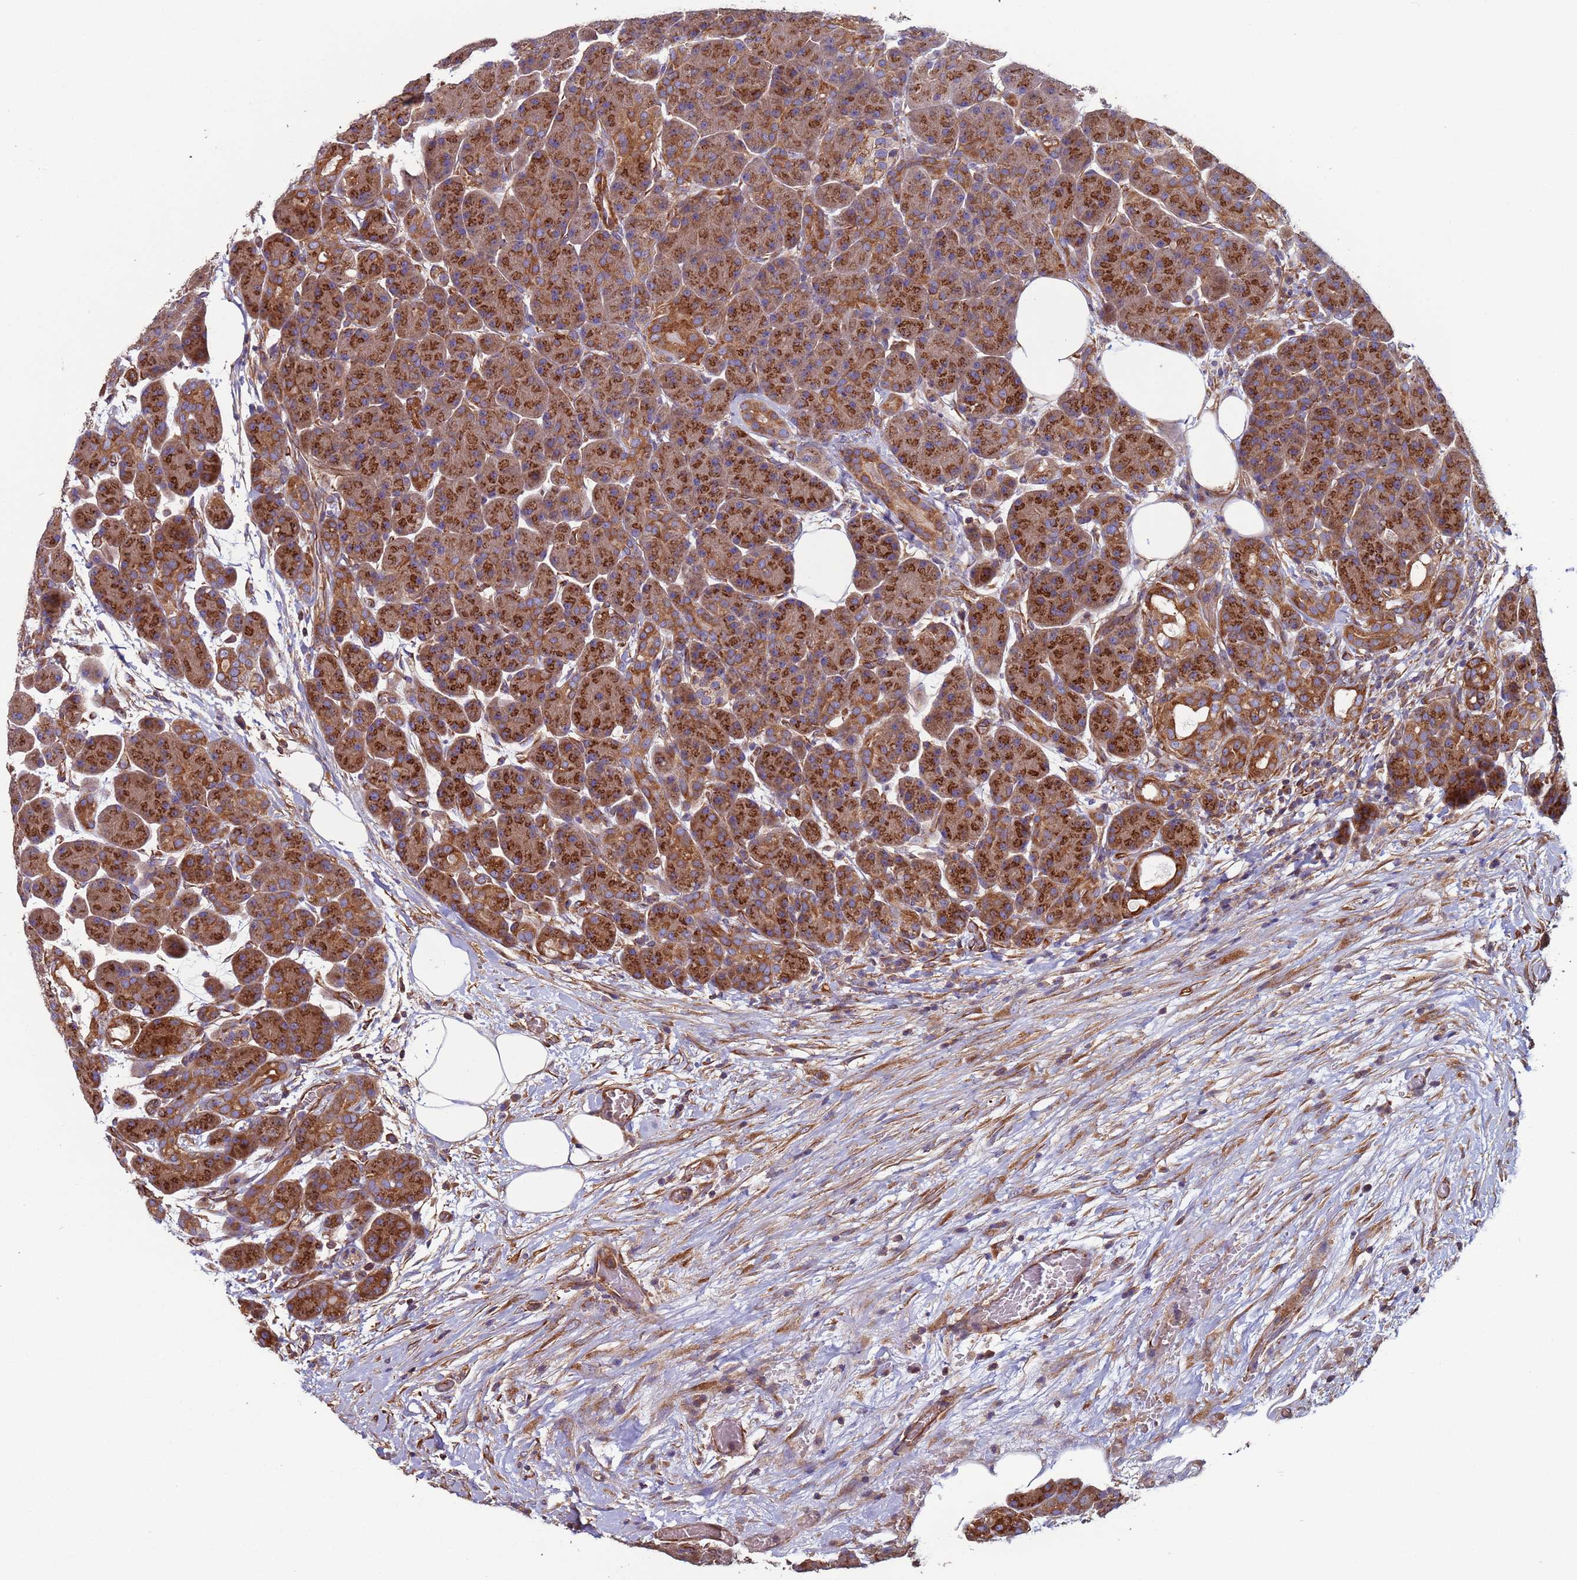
{"staining": {"intensity": "strong", "quantity": ">75%", "location": "cytoplasmic/membranous"}, "tissue": "pancreas", "cell_type": "Exocrine glandular cells", "image_type": "normal", "snomed": [{"axis": "morphology", "description": "Normal tissue, NOS"}, {"axis": "topography", "description": "Pancreas"}], "caption": "About >75% of exocrine glandular cells in unremarkable pancreas show strong cytoplasmic/membranous protein positivity as visualized by brown immunohistochemical staining.", "gene": "ZBTB39", "patient": {"sex": "male", "age": 63}}